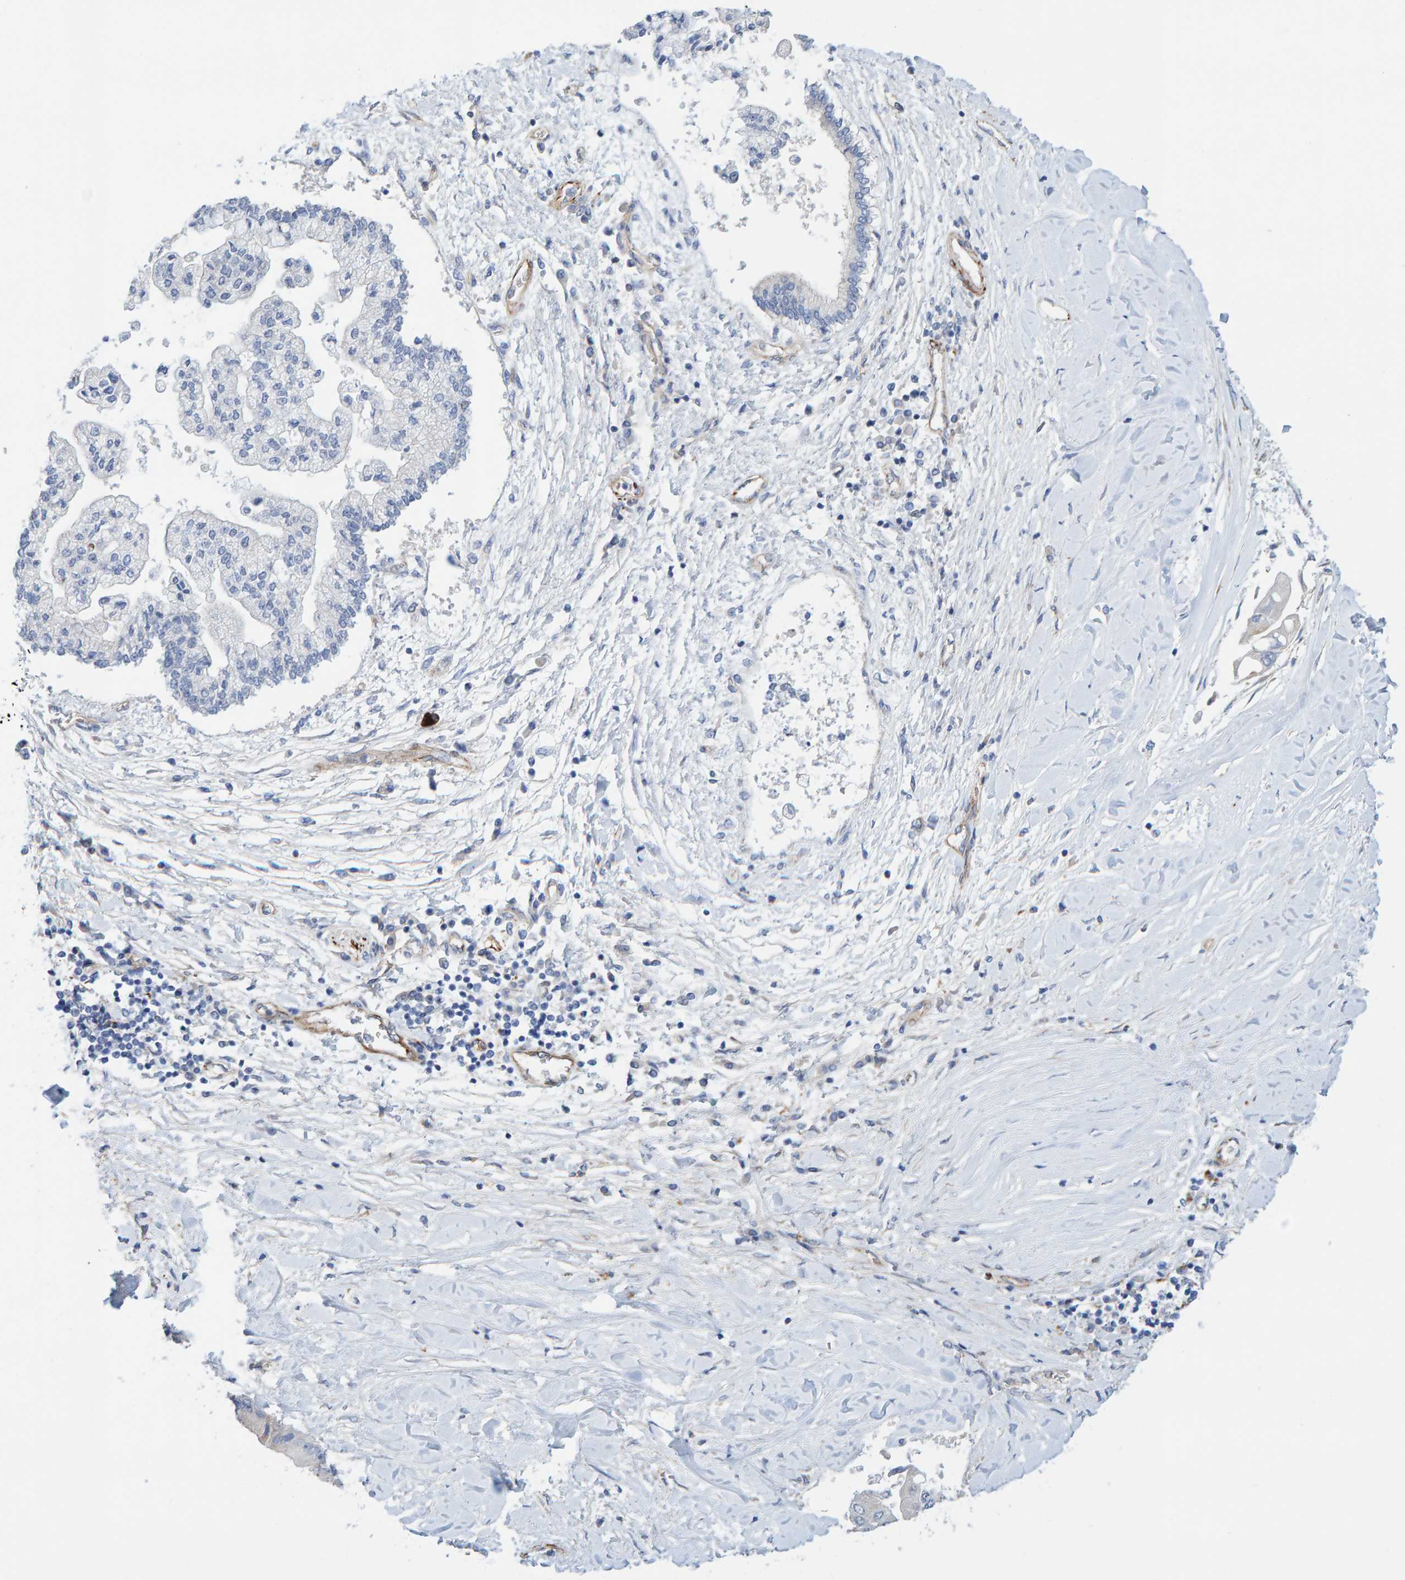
{"staining": {"intensity": "negative", "quantity": "none", "location": "none"}, "tissue": "liver cancer", "cell_type": "Tumor cells", "image_type": "cancer", "snomed": [{"axis": "morphology", "description": "Cholangiocarcinoma"}, {"axis": "topography", "description": "Liver"}], "caption": "Immunohistochemical staining of human liver cancer demonstrates no significant staining in tumor cells.", "gene": "POLG2", "patient": {"sex": "male", "age": 50}}